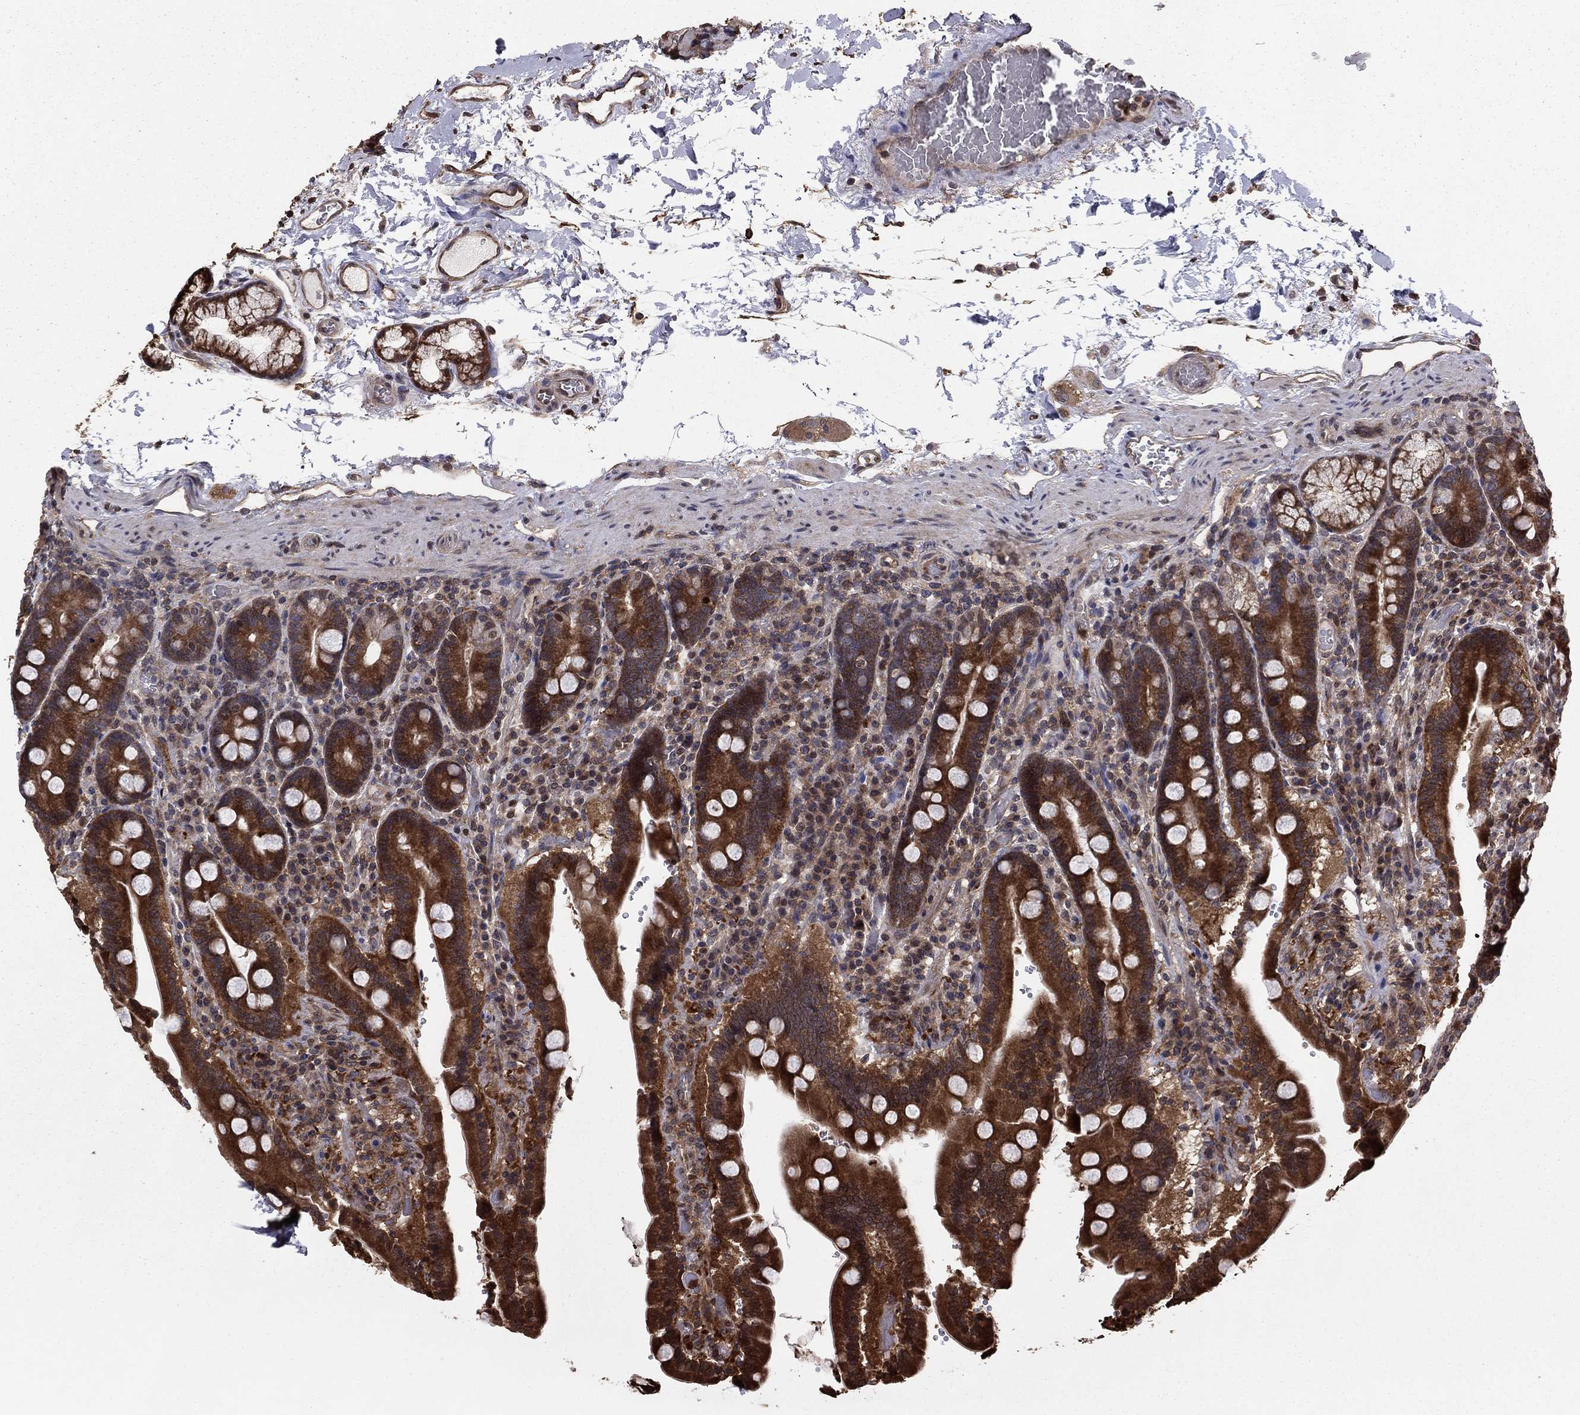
{"staining": {"intensity": "moderate", "quantity": ">75%", "location": "cytoplasmic/membranous"}, "tissue": "duodenum", "cell_type": "Glandular cells", "image_type": "normal", "snomed": [{"axis": "morphology", "description": "Normal tissue, NOS"}, {"axis": "topography", "description": "Duodenum"}], "caption": "A micrograph of human duodenum stained for a protein exhibits moderate cytoplasmic/membranous brown staining in glandular cells. Using DAB (brown) and hematoxylin (blue) stains, captured at high magnification using brightfield microscopy.", "gene": "GYG1", "patient": {"sex": "female", "age": 62}}